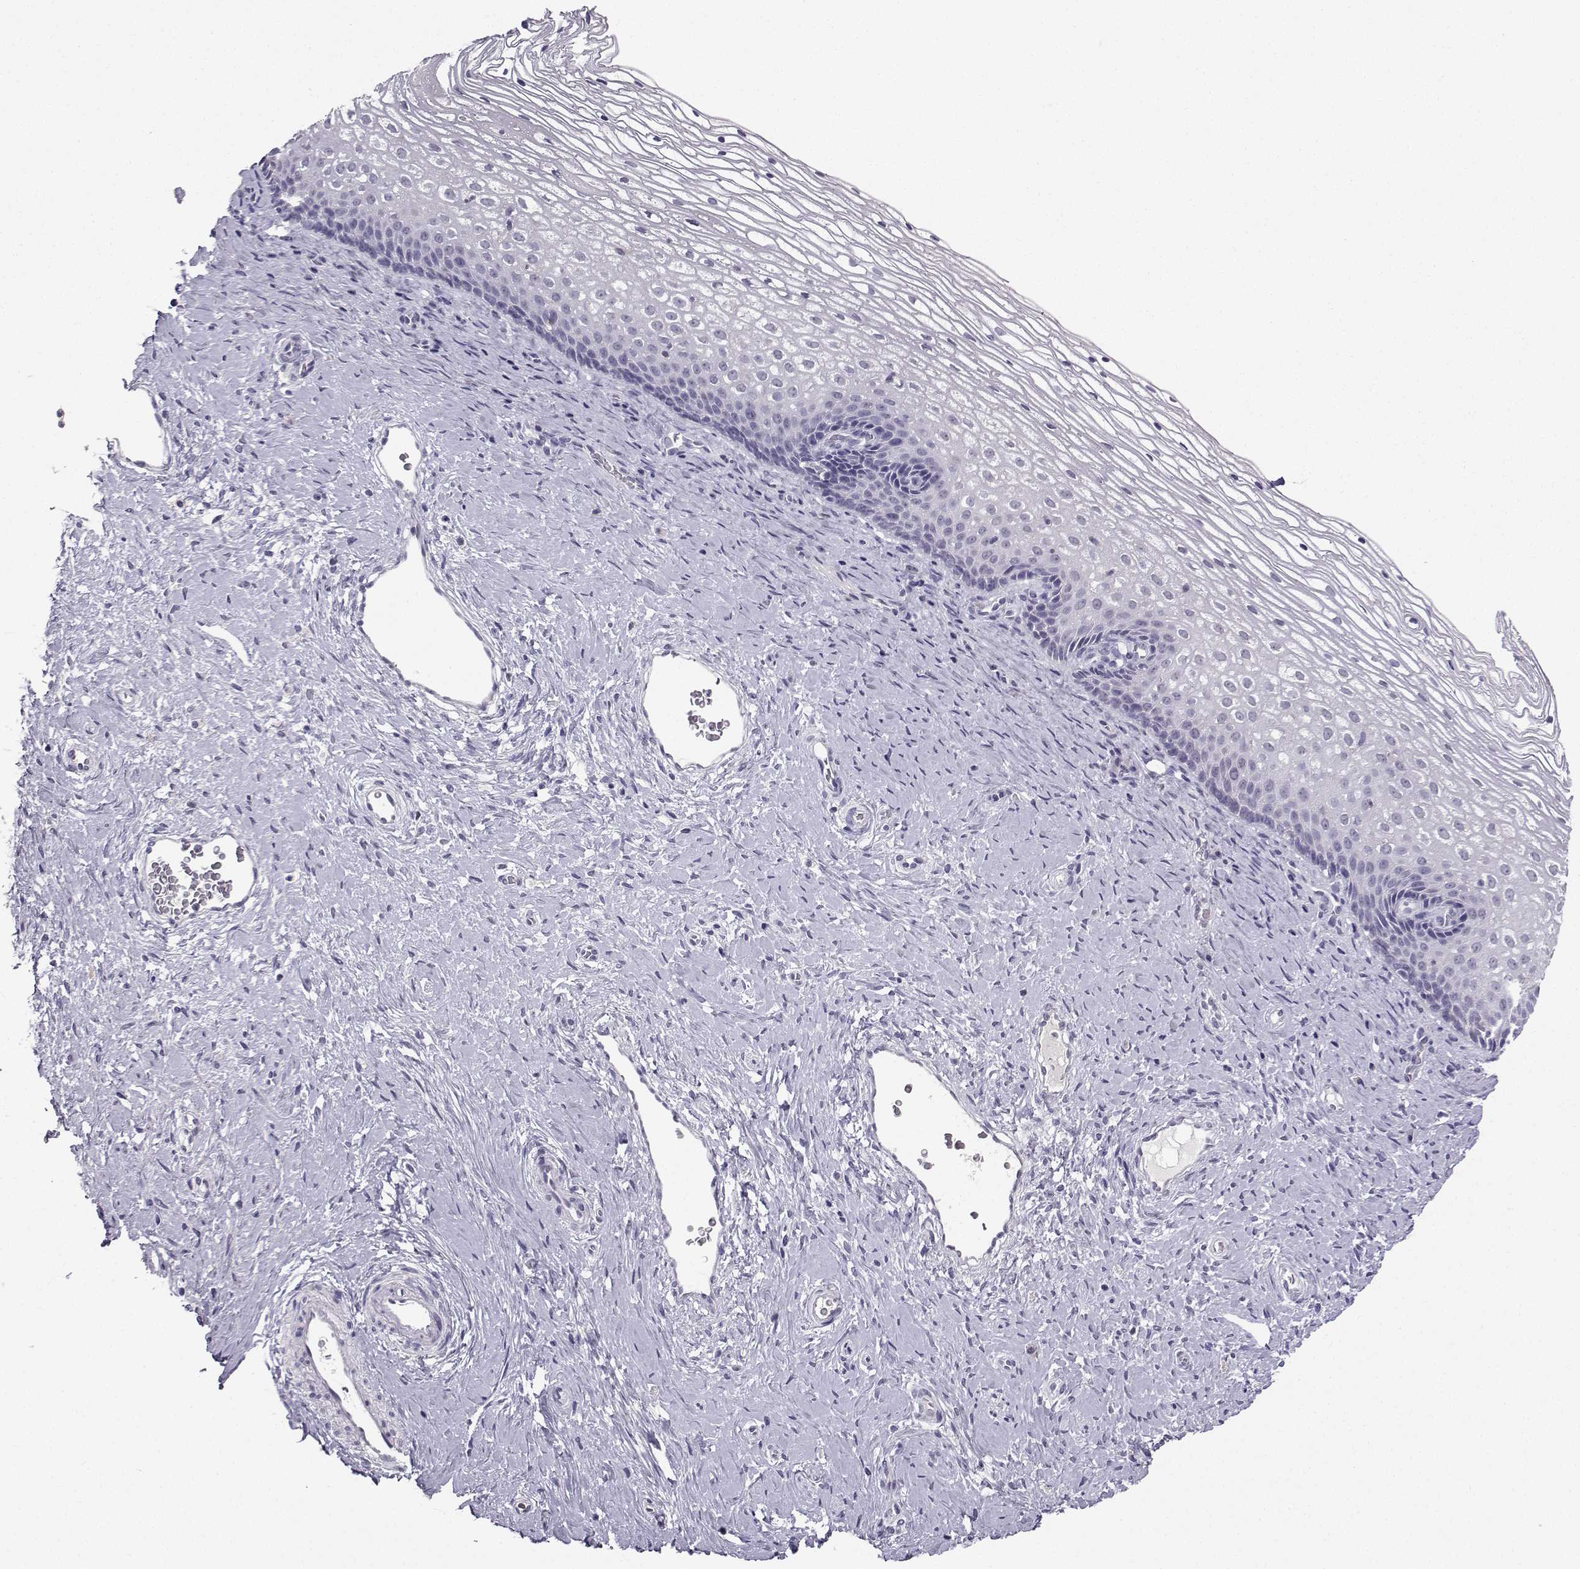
{"staining": {"intensity": "negative", "quantity": "none", "location": "none"}, "tissue": "cervix", "cell_type": "Glandular cells", "image_type": "normal", "snomed": [{"axis": "morphology", "description": "Normal tissue, NOS"}, {"axis": "topography", "description": "Cervix"}], "caption": "An image of human cervix is negative for staining in glandular cells. (DAB (3,3'-diaminobenzidine) immunohistochemistry, high magnification).", "gene": "TBR1", "patient": {"sex": "female", "age": 34}}